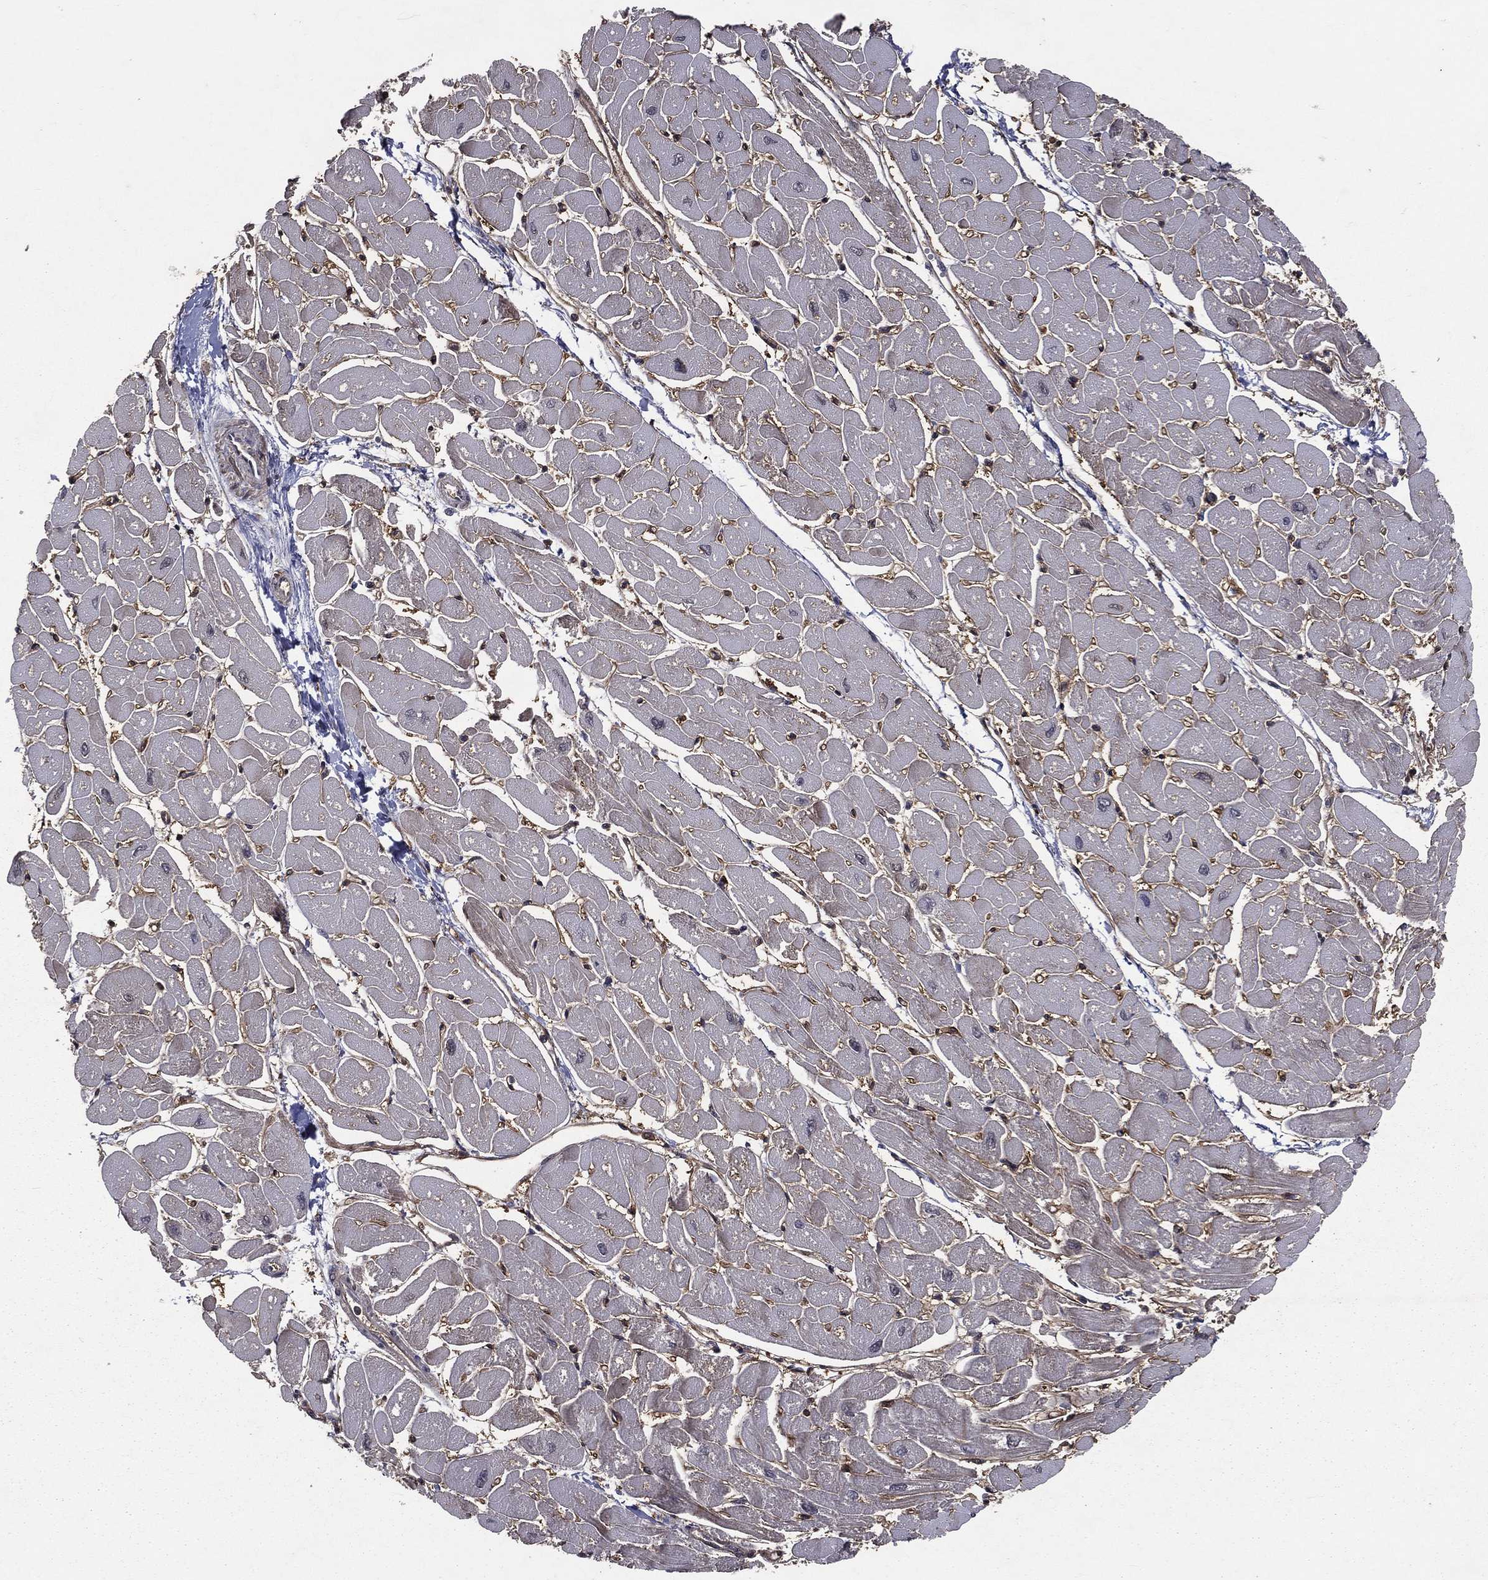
{"staining": {"intensity": "weak", "quantity": "<25%", "location": "cytoplasmic/membranous"}, "tissue": "heart muscle", "cell_type": "Cardiomyocytes", "image_type": "normal", "snomed": [{"axis": "morphology", "description": "Normal tissue, NOS"}, {"axis": "topography", "description": "Heart"}], "caption": "This is a micrograph of immunohistochemistry (IHC) staining of normal heart muscle, which shows no staining in cardiomyocytes. (Brightfield microscopy of DAB (3,3'-diaminobenzidine) immunohistochemistry at high magnification).", "gene": "FGD1", "patient": {"sex": "male", "age": 57}}